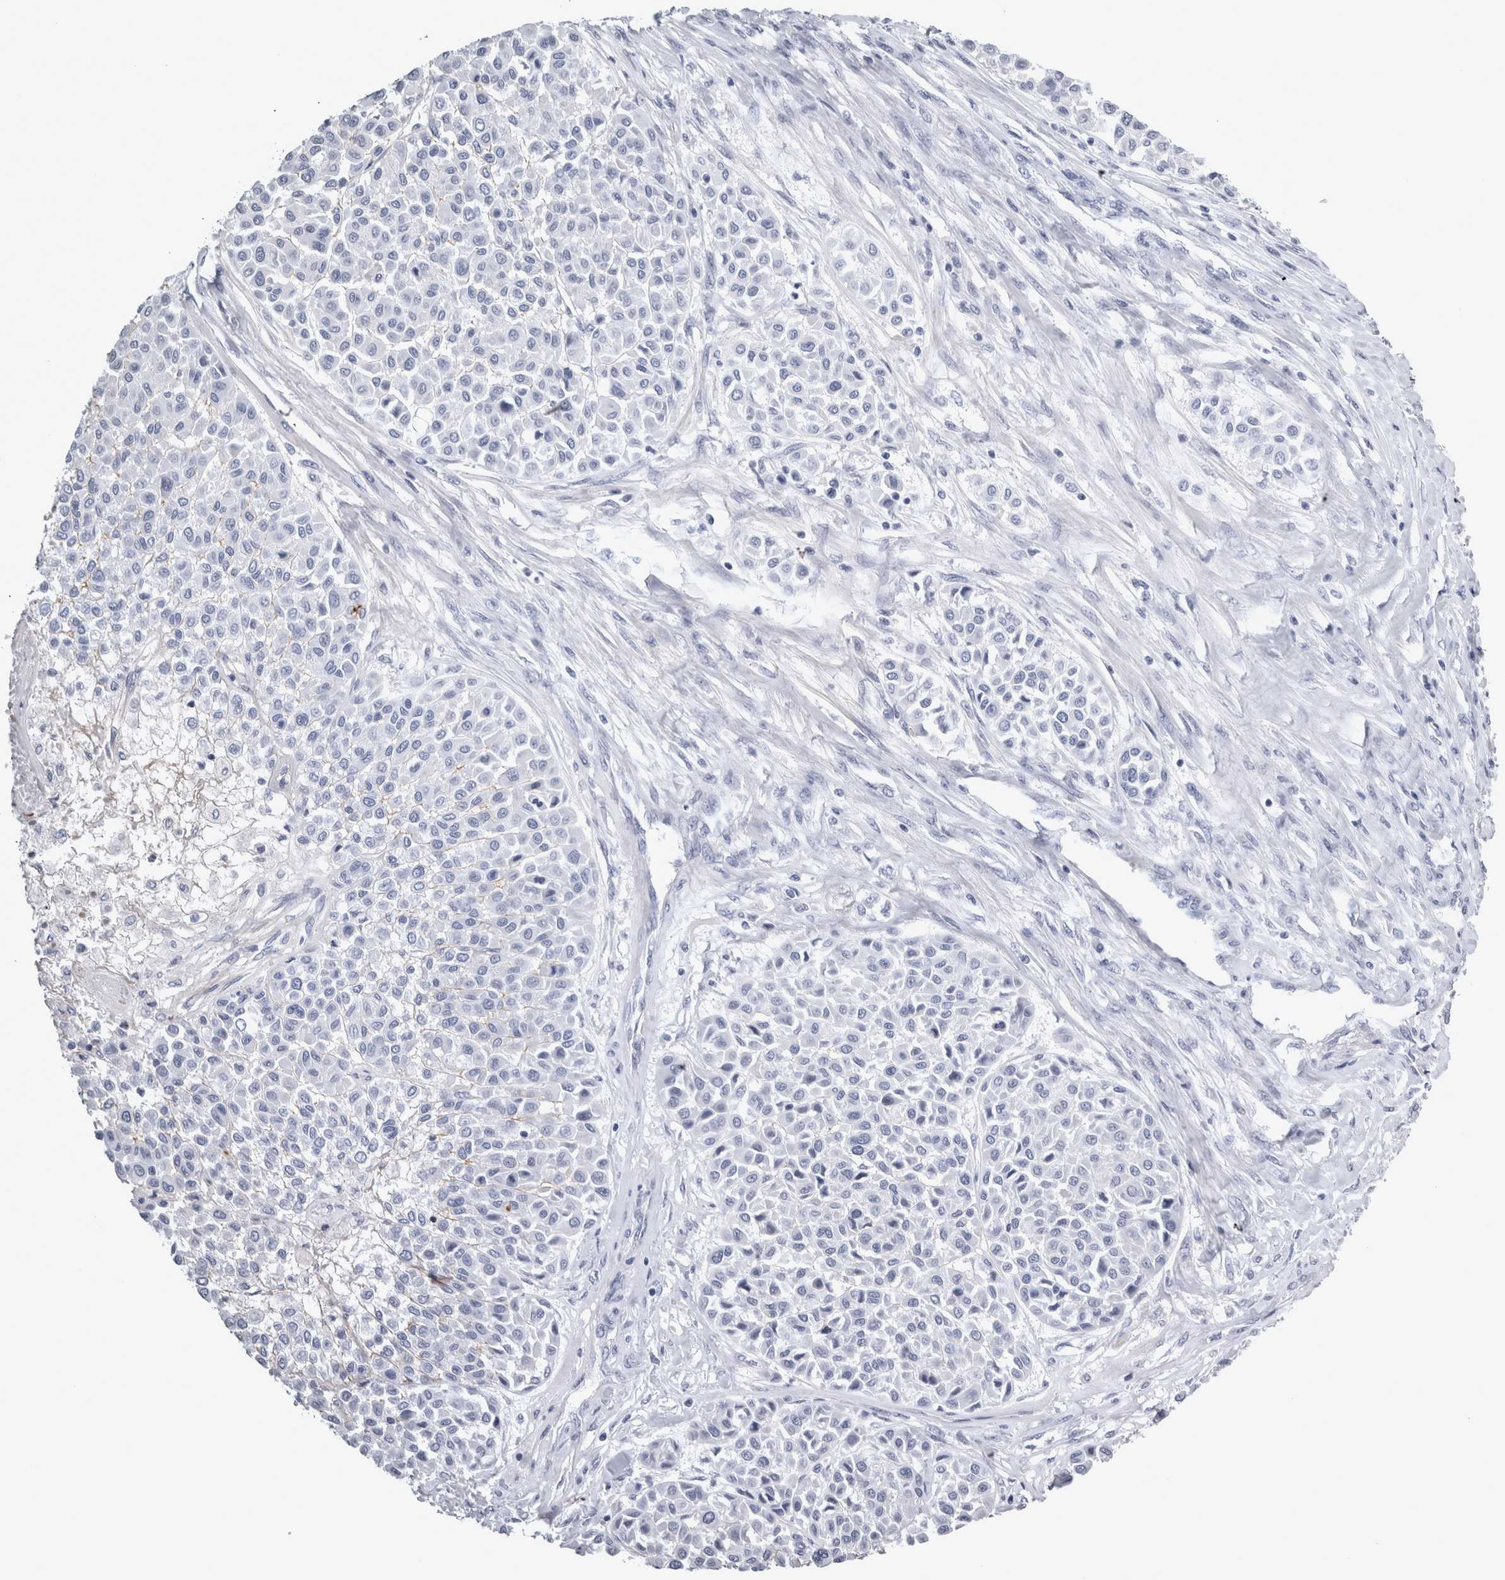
{"staining": {"intensity": "negative", "quantity": "none", "location": "none"}, "tissue": "melanoma", "cell_type": "Tumor cells", "image_type": "cancer", "snomed": [{"axis": "morphology", "description": "Malignant melanoma, Metastatic site"}, {"axis": "topography", "description": "Soft tissue"}], "caption": "Melanoma was stained to show a protein in brown. There is no significant staining in tumor cells.", "gene": "TCAP", "patient": {"sex": "male", "age": 41}}